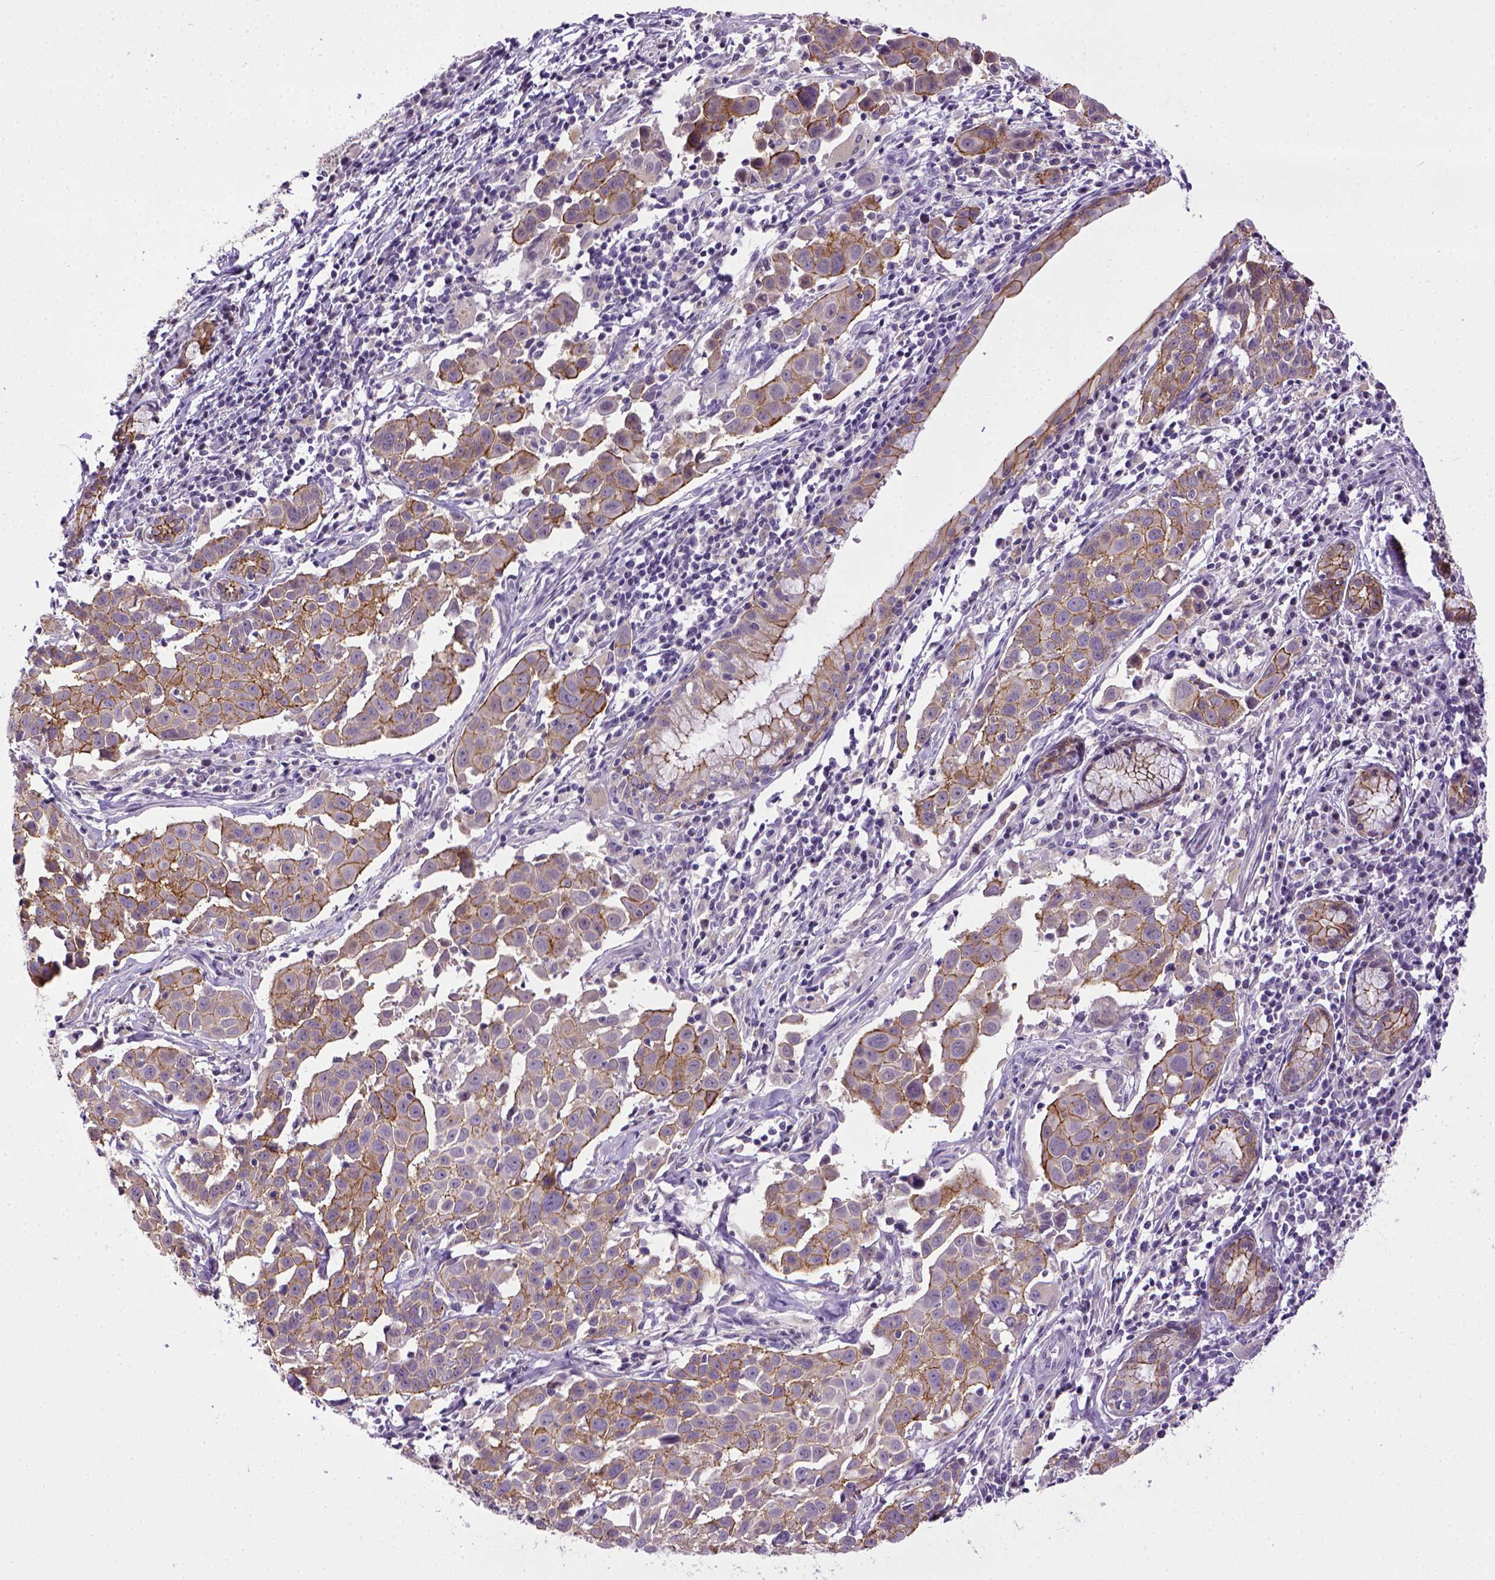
{"staining": {"intensity": "moderate", "quantity": "25%-75%", "location": "cytoplasmic/membranous"}, "tissue": "lung cancer", "cell_type": "Tumor cells", "image_type": "cancer", "snomed": [{"axis": "morphology", "description": "Squamous cell carcinoma, NOS"}, {"axis": "topography", "description": "Lung"}], "caption": "This is an image of IHC staining of squamous cell carcinoma (lung), which shows moderate expression in the cytoplasmic/membranous of tumor cells.", "gene": "CDH1", "patient": {"sex": "male", "age": 57}}